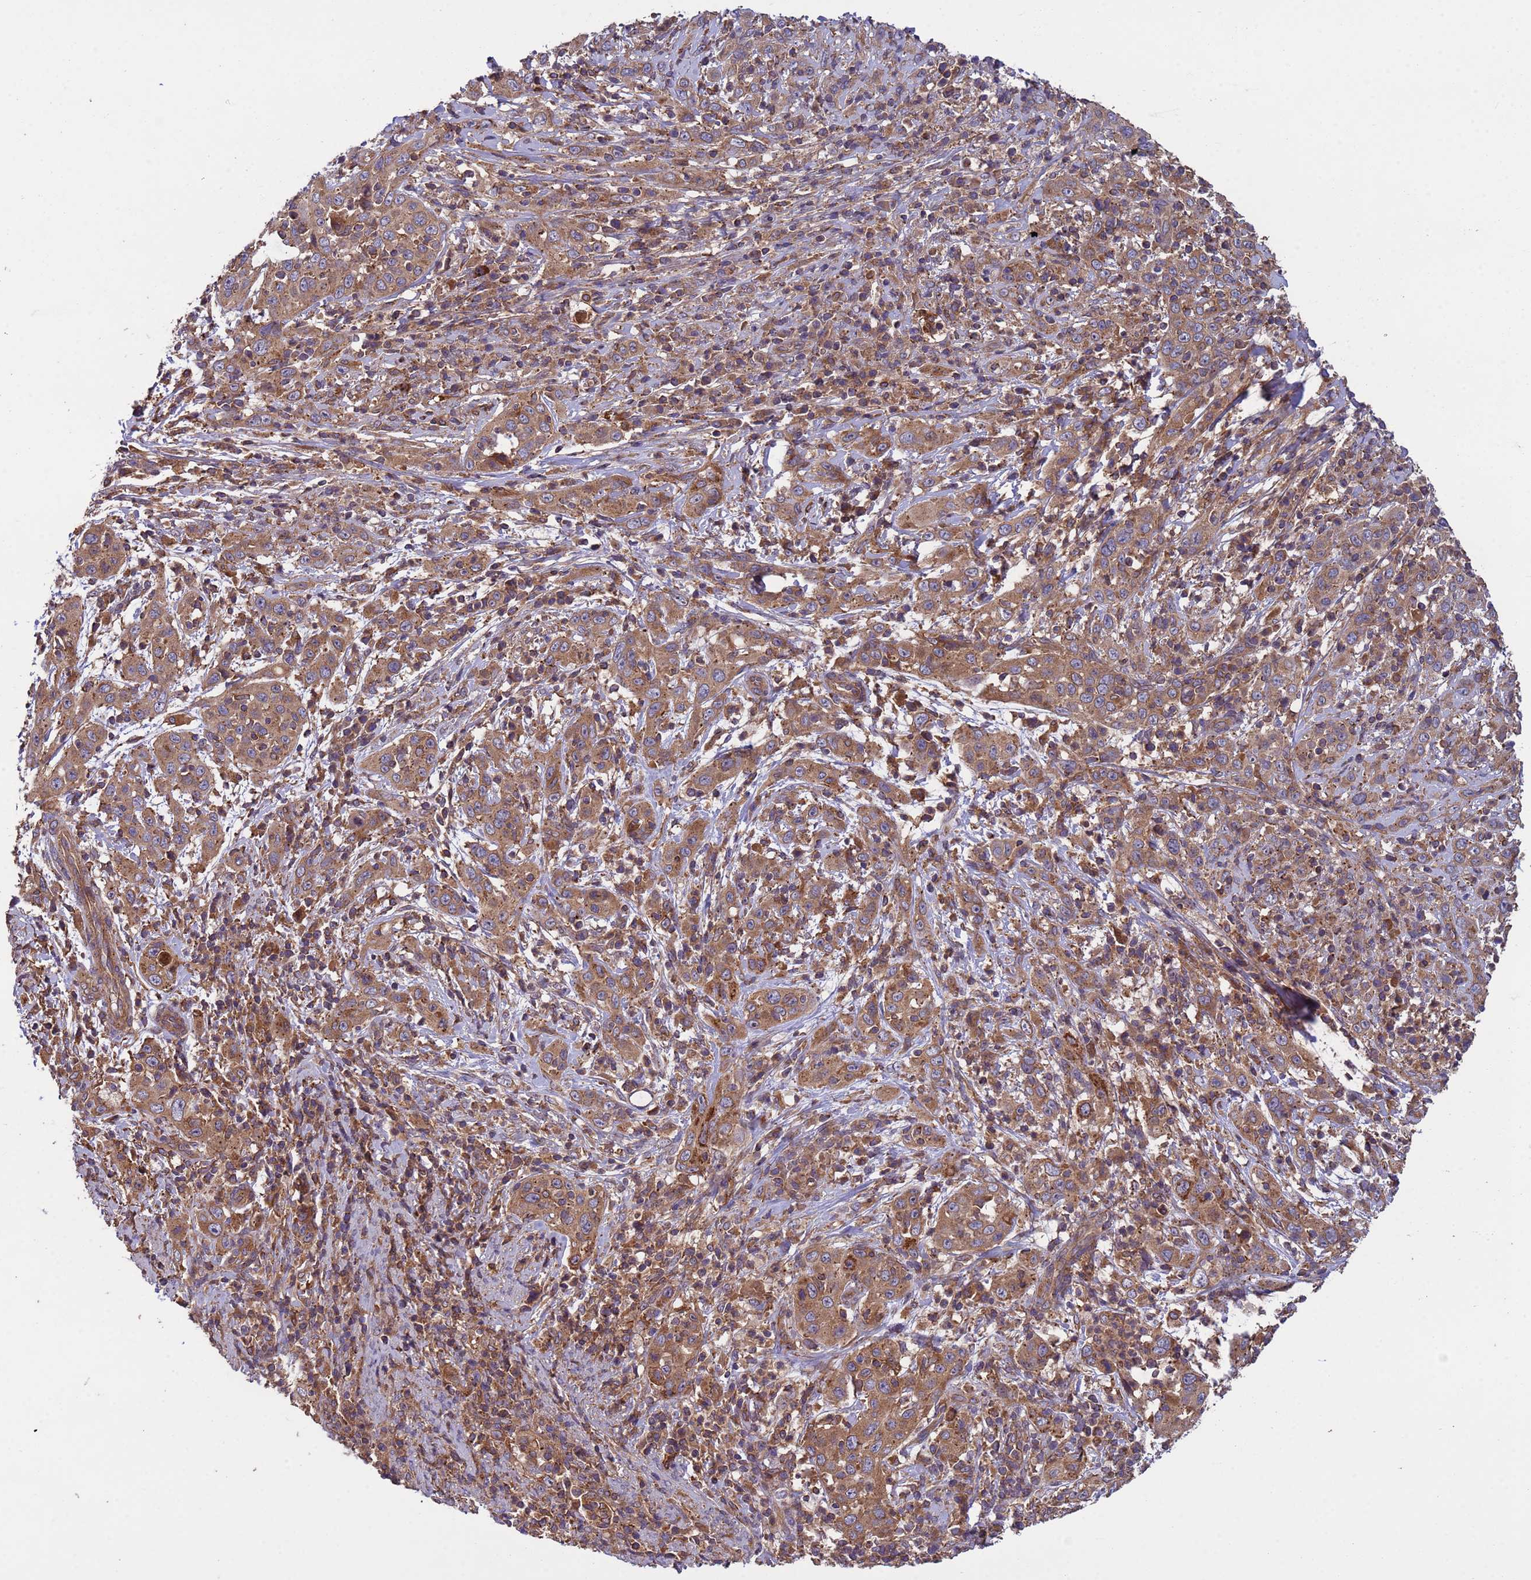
{"staining": {"intensity": "moderate", "quantity": ">75%", "location": "cytoplasmic/membranous"}, "tissue": "cervical cancer", "cell_type": "Tumor cells", "image_type": "cancer", "snomed": [{"axis": "morphology", "description": "Squamous cell carcinoma, NOS"}, {"axis": "topography", "description": "Cervix"}], "caption": "Moderate cytoplasmic/membranous staining for a protein is identified in approximately >75% of tumor cells of squamous cell carcinoma (cervical) using immunohistochemistry (IHC).", "gene": "RAB10", "patient": {"sex": "female", "age": 46}}